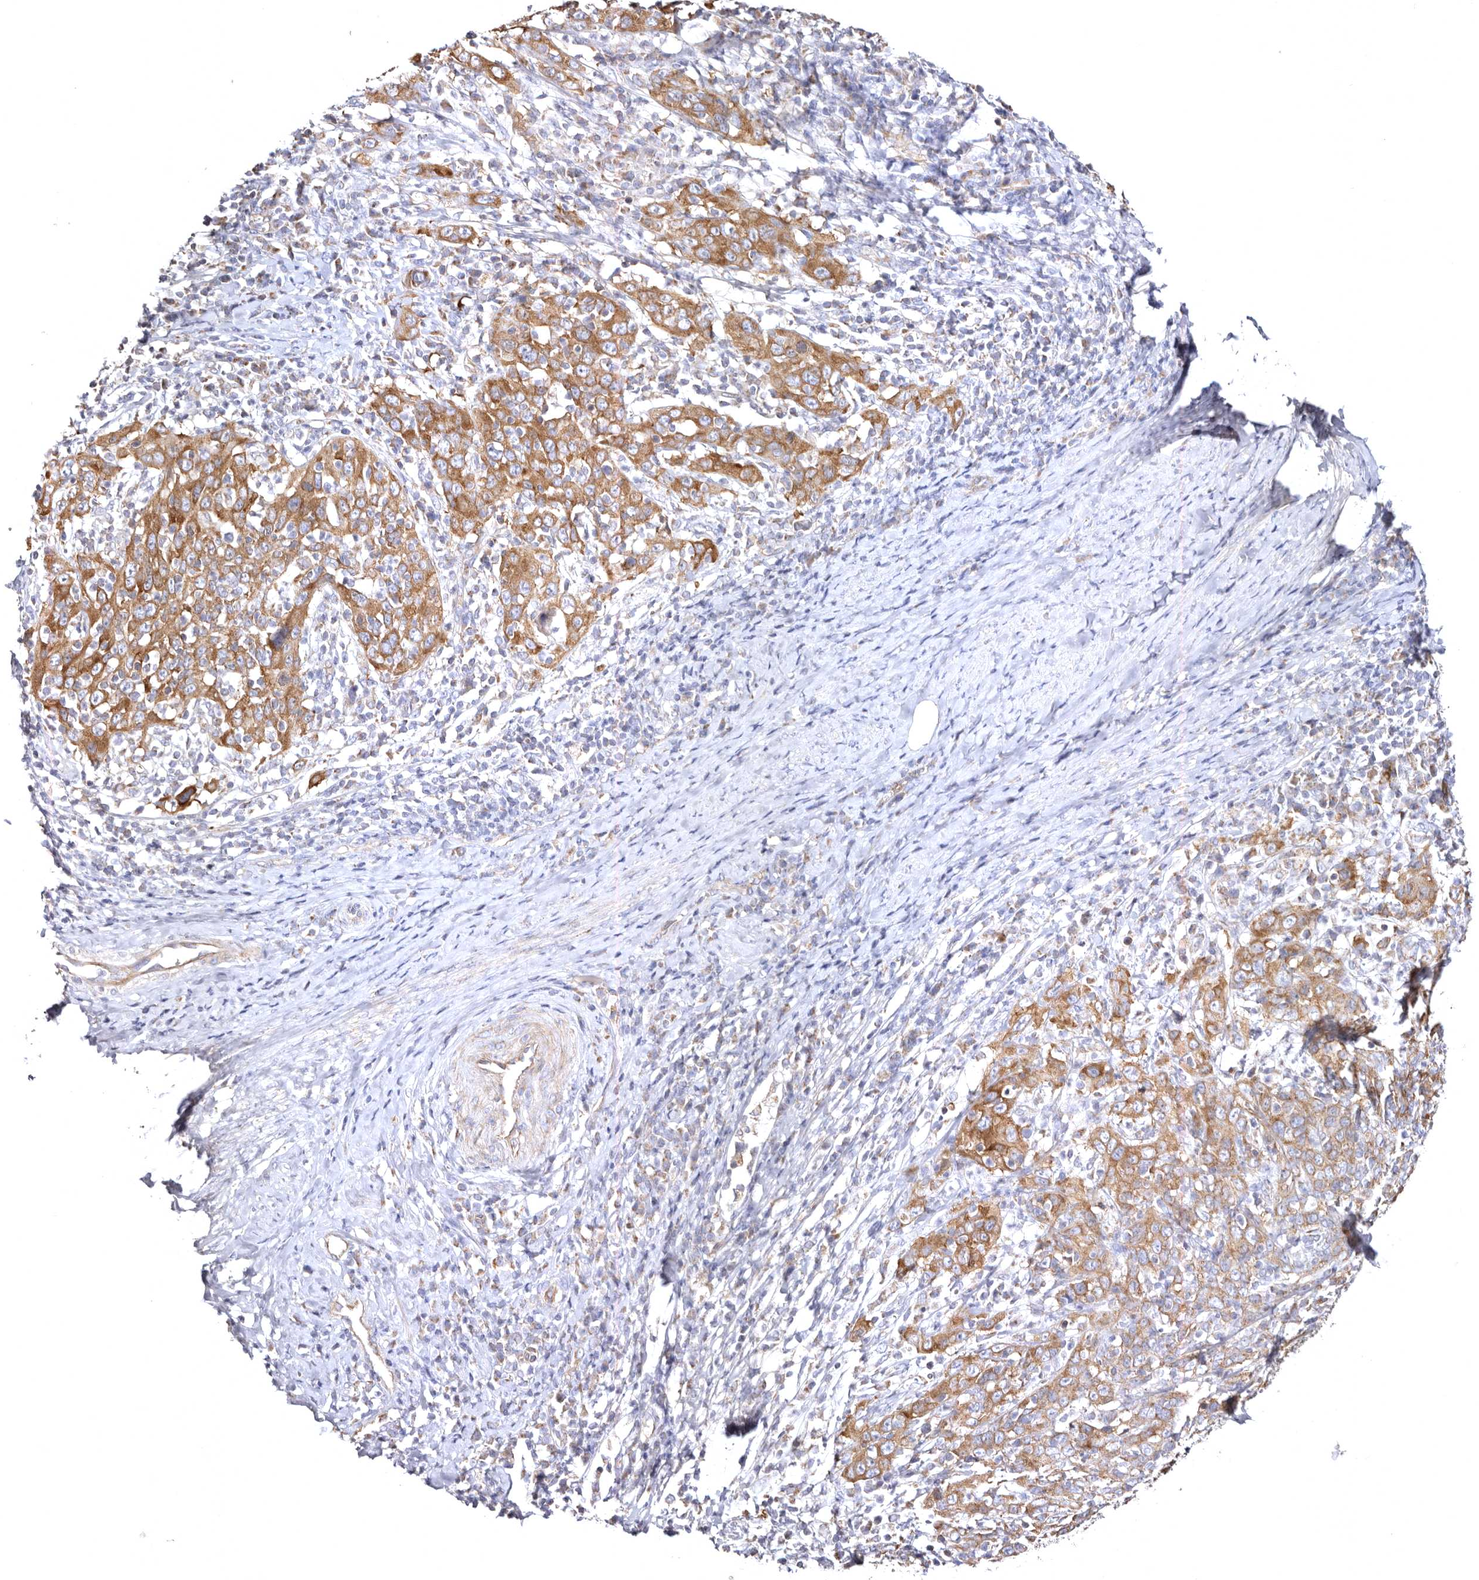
{"staining": {"intensity": "moderate", "quantity": ">75%", "location": "cytoplasmic/membranous"}, "tissue": "cervical cancer", "cell_type": "Tumor cells", "image_type": "cancer", "snomed": [{"axis": "morphology", "description": "Squamous cell carcinoma, NOS"}, {"axis": "topography", "description": "Cervix"}], "caption": "IHC (DAB) staining of cervical cancer demonstrates moderate cytoplasmic/membranous protein expression in about >75% of tumor cells. (Brightfield microscopy of DAB IHC at high magnification).", "gene": "BAIAP2L1", "patient": {"sex": "female", "age": 46}}